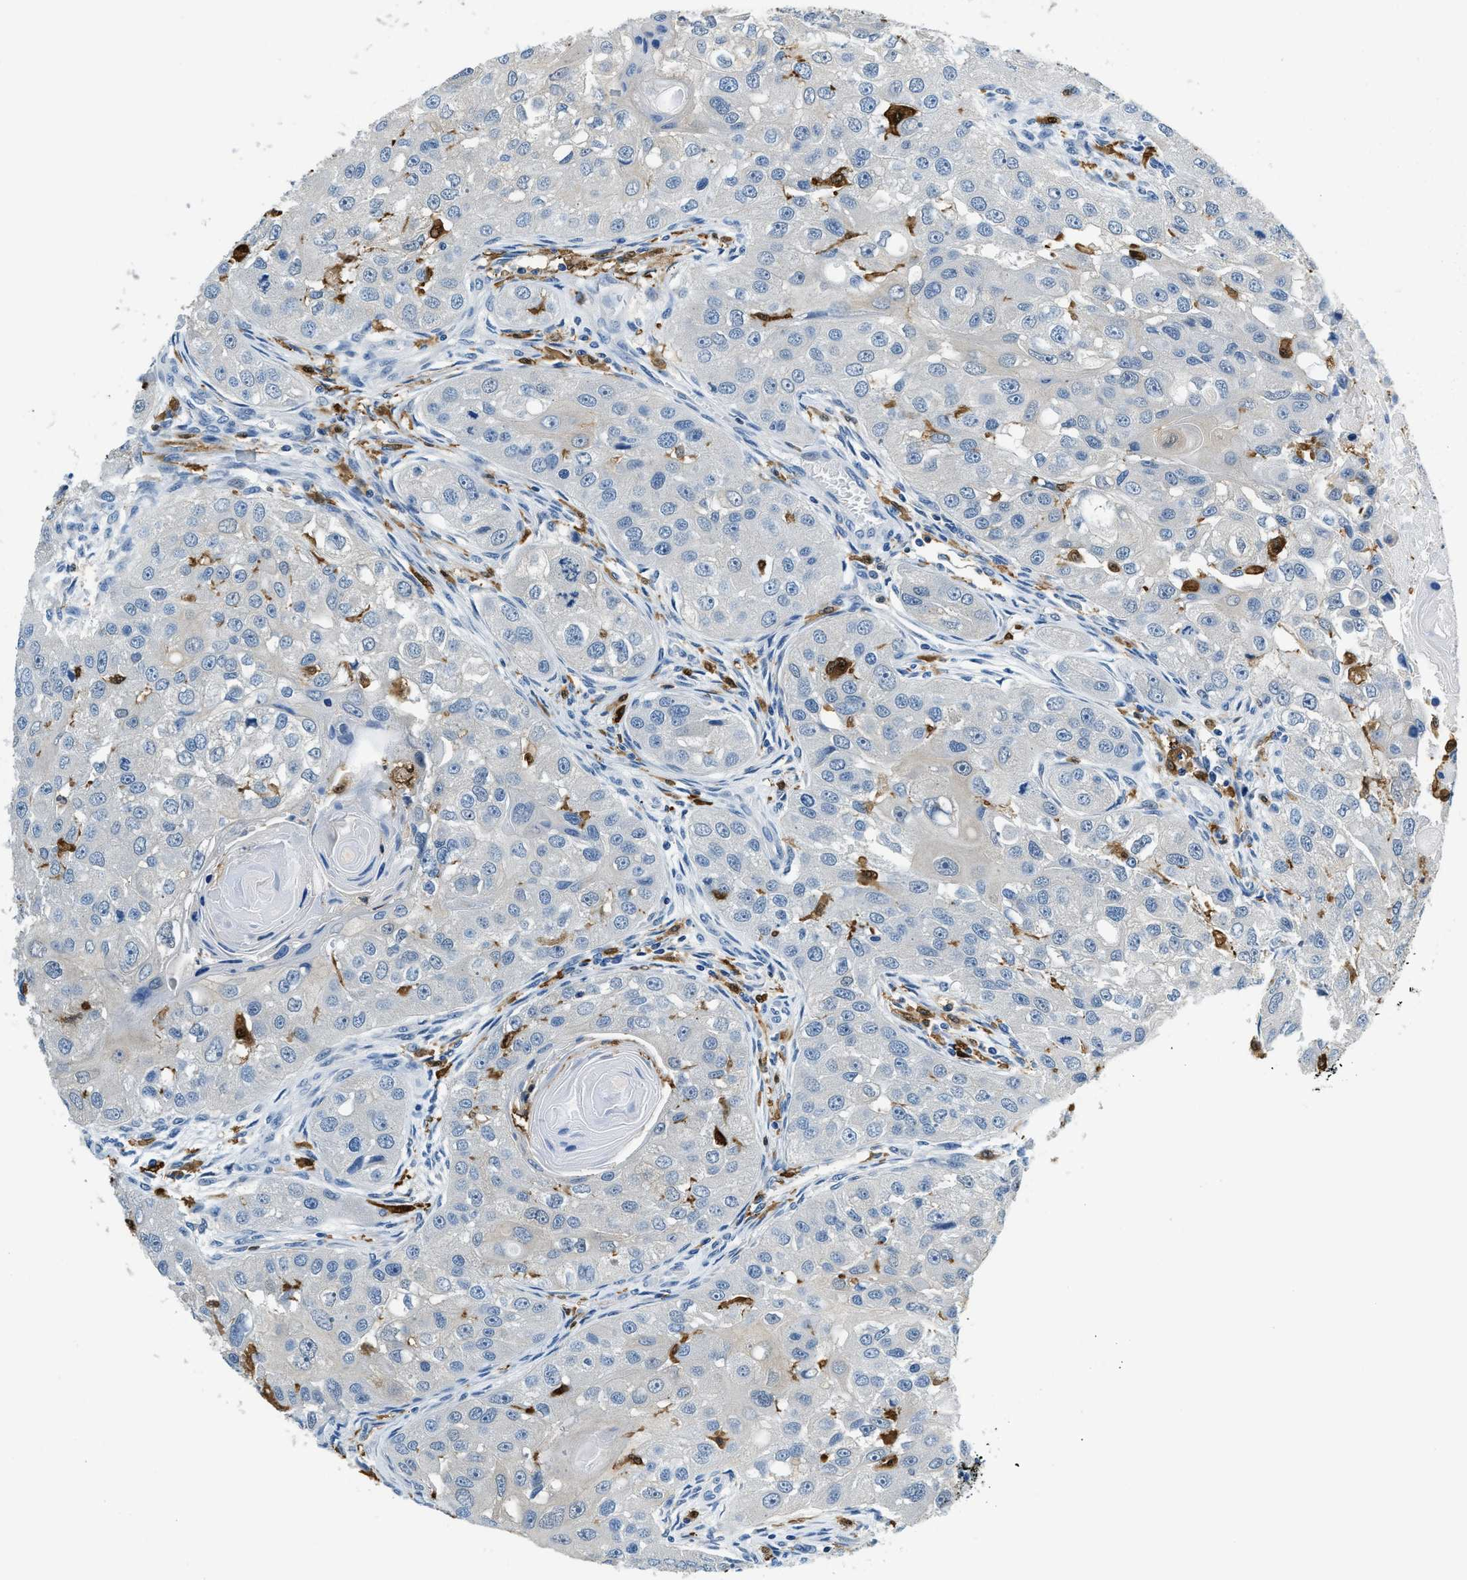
{"staining": {"intensity": "negative", "quantity": "none", "location": "none"}, "tissue": "head and neck cancer", "cell_type": "Tumor cells", "image_type": "cancer", "snomed": [{"axis": "morphology", "description": "Normal tissue, NOS"}, {"axis": "morphology", "description": "Squamous cell carcinoma, NOS"}, {"axis": "topography", "description": "Skeletal muscle"}, {"axis": "topography", "description": "Head-Neck"}], "caption": "Immunohistochemistry histopathology image of human head and neck squamous cell carcinoma stained for a protein (brown), which demonstrates no positivity in tumor cells. (Brightfield microscopy of DAB IHC at high magnification).", "gene": "CAPG", "patient": {"sex": "male", "age": 51}}